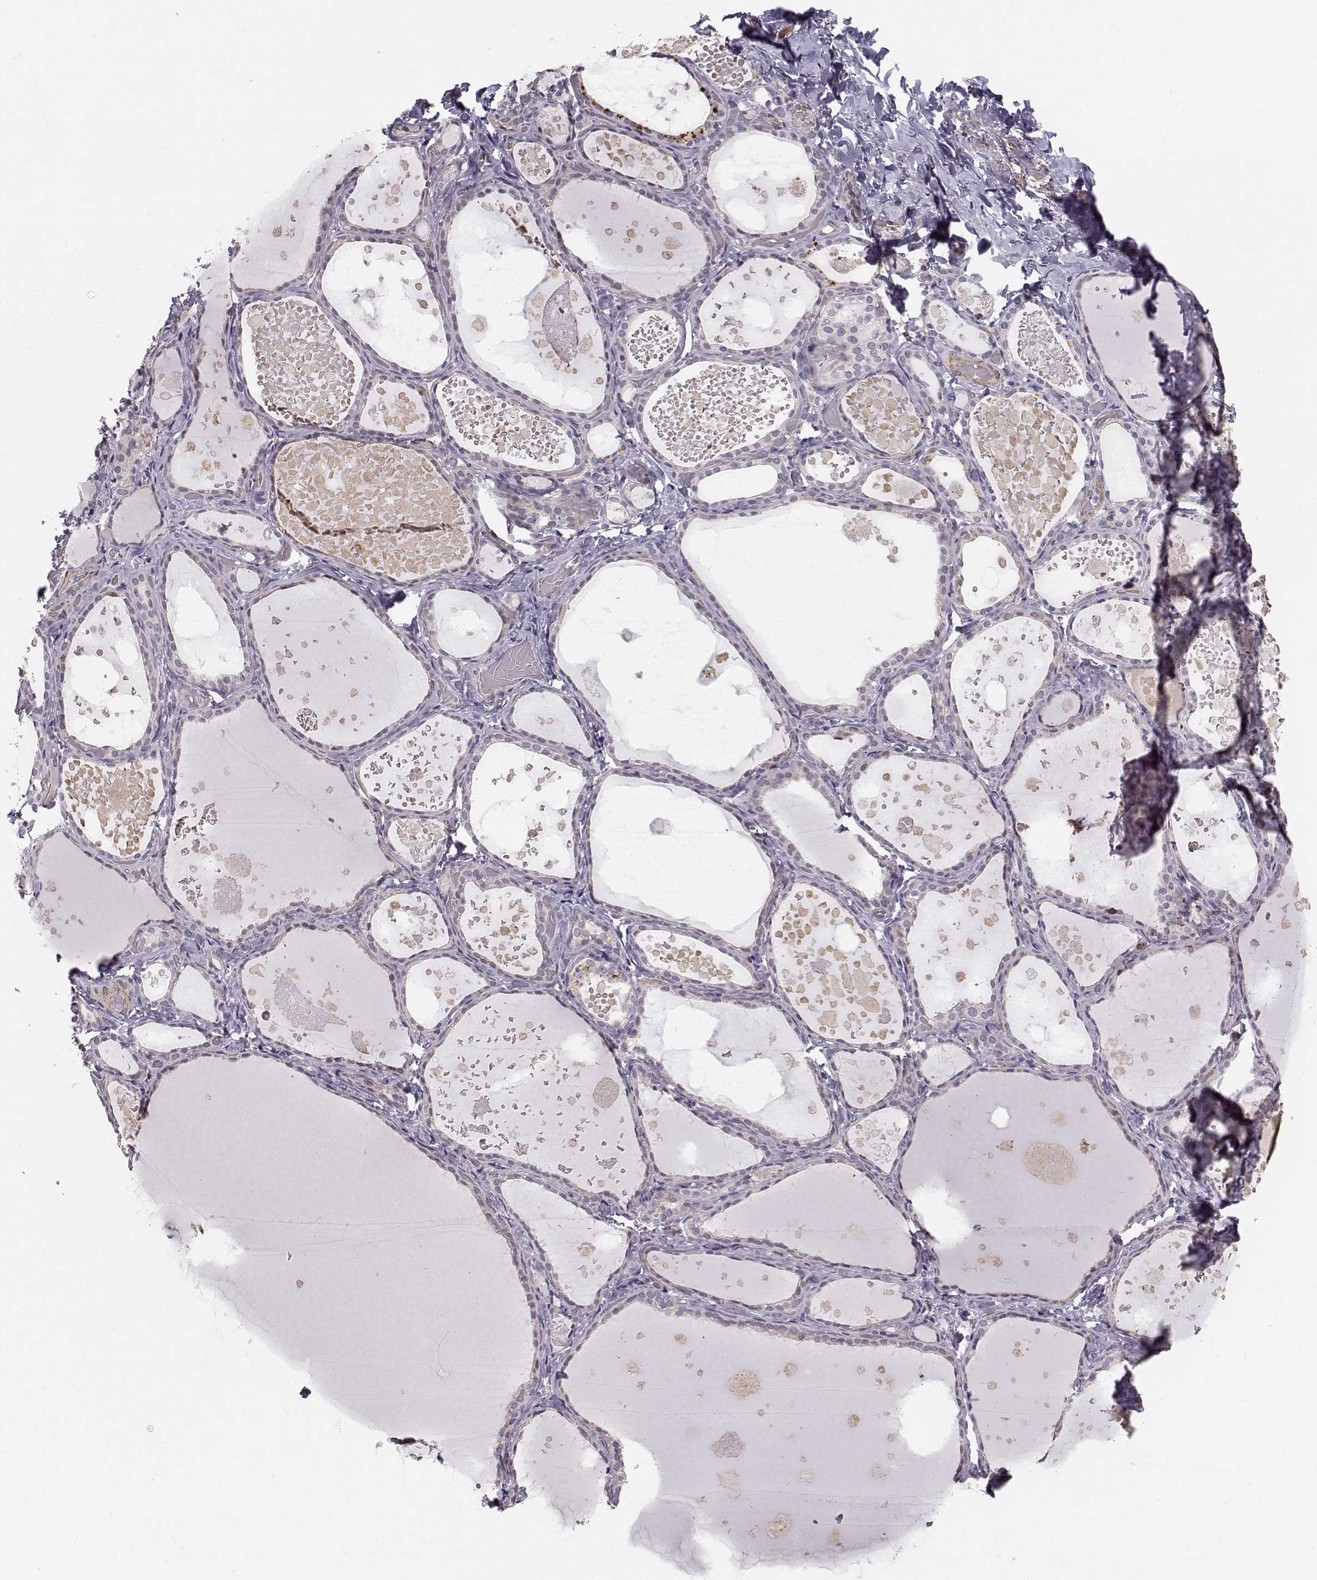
{"staining": {"intensity": "weak", "quantity": "<25%", "location": "cytoplasmic/membranous"}, "tissue": "thyroid gland", "cell_type": "Glandular cells", "image_type": "normal", "snomed": [{"axis": "morphology", "description": "Normal tissue, NOS"}, {"axis": "topography", "description": "Thyroid gland"}], "caption": "Glandular cells are negative for protein expression in unremarkable human thyroid gland. The staining was performed using DAB (3,3'-diaminobenzidine) to visualize the protein expression in brown, while the nuclei were stained in blue with hematoxylin (Magnification: 20x).", "gene": "RGS9BP", "patient": {"sex": "female", "age": 56}}